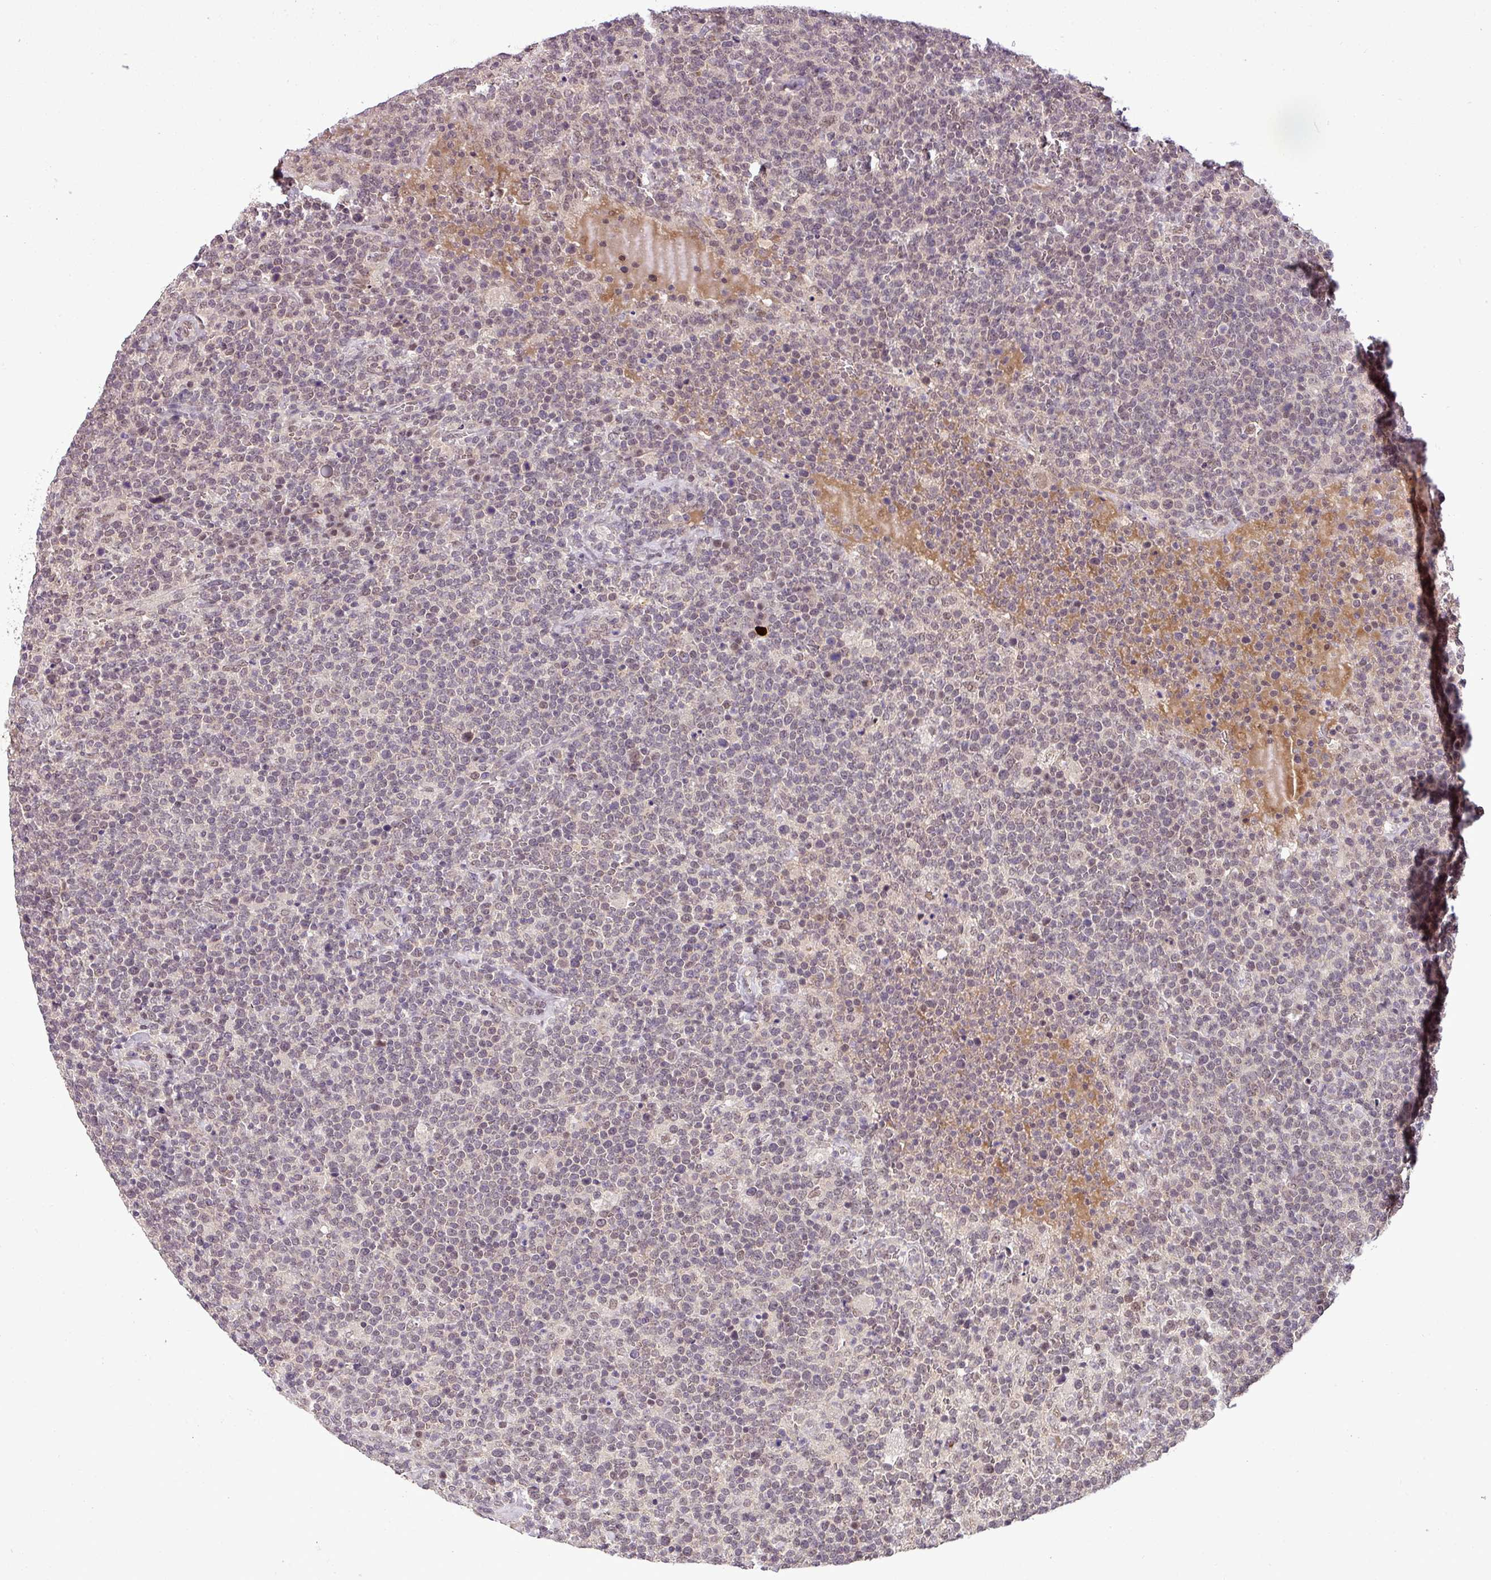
{"staining": {"intensity": "weak", "quantity": "25%-75%", "location": "nuclear"}, "tissue": "lymphoma", "cell_type": "Tumor cells", "image_type": "cancer", "snomed": [{"axis": "morphology", "description": "Malignant lymphoma, non-Hodgkin's type, High grade"}, {"axis": "topography", "description": "Lymph node"}], "caption": "There is low levels of weak nuclear staining in tumor cells of lymphoma, as demonstrated by immunohistochemical staining (brown color).", "gene": "MFHAS1", "patient": {"sex": "male", "age": 61}}